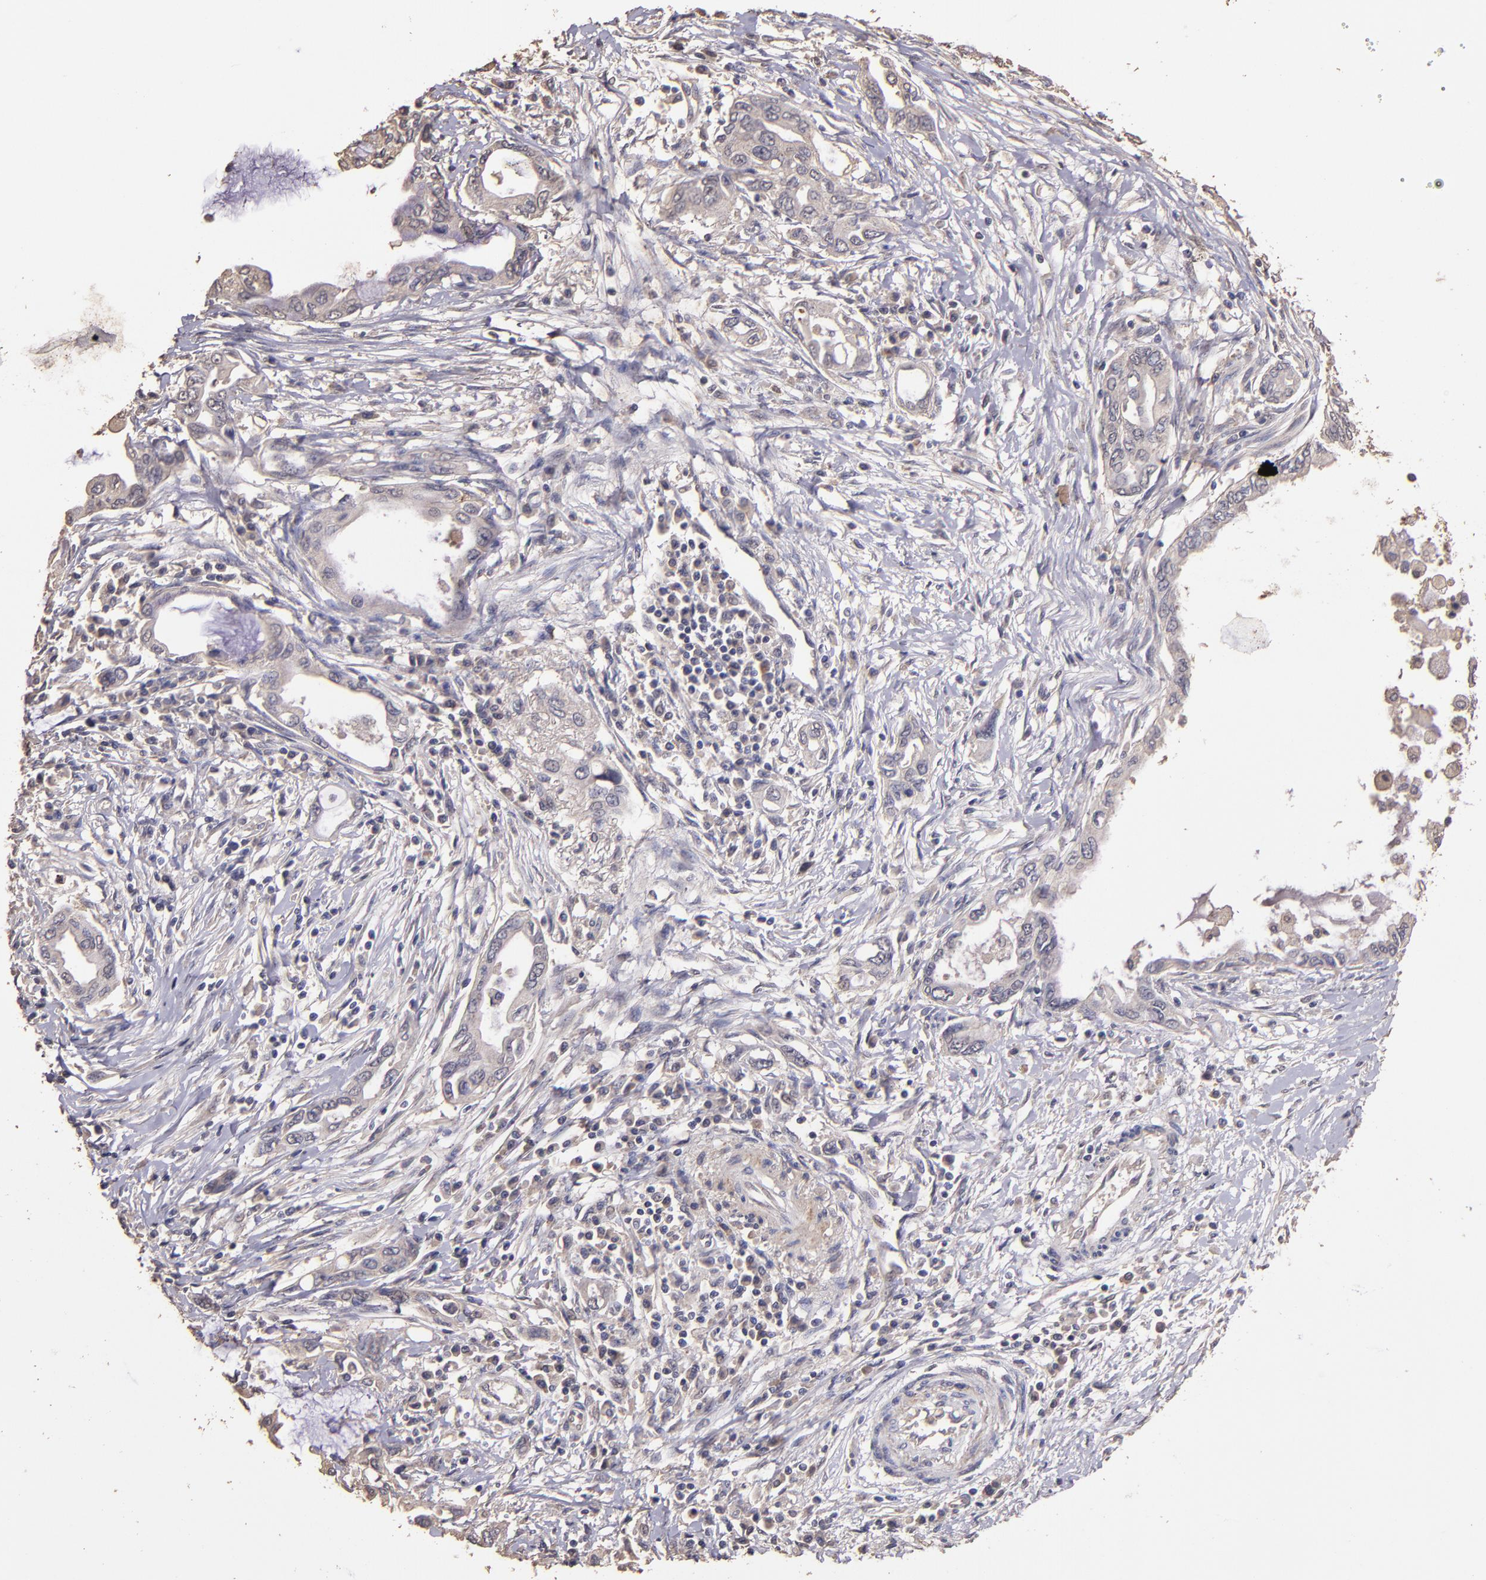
{"staining": {"intensity": "weak", "quantity": ">75%", "location": "cytoplasmic/membranous"}, "tissue": "pancreatic cancer", "cell_type": "Tumor cells", "image_type": "cancer", "snomed": [{"axis": "morphology", "description": "Adenocarcinoma, NOS"}, {"axis": "topography", "description": "Pancreas"}], "caption": "Immunohistochemistry (IHC) photomicrograph of neoplastic tissue: human pancreatic adenocarcinoma stained using immunohistochemistry (IHC) shows low levels of weak protein expression localized specifically in the cytoplasmic/membranous of tumor cells, appearing as a cytoplasmic/membranous brown color.", "gene": "HECTD1", "patient": {"sex": "female", "age": 57}}